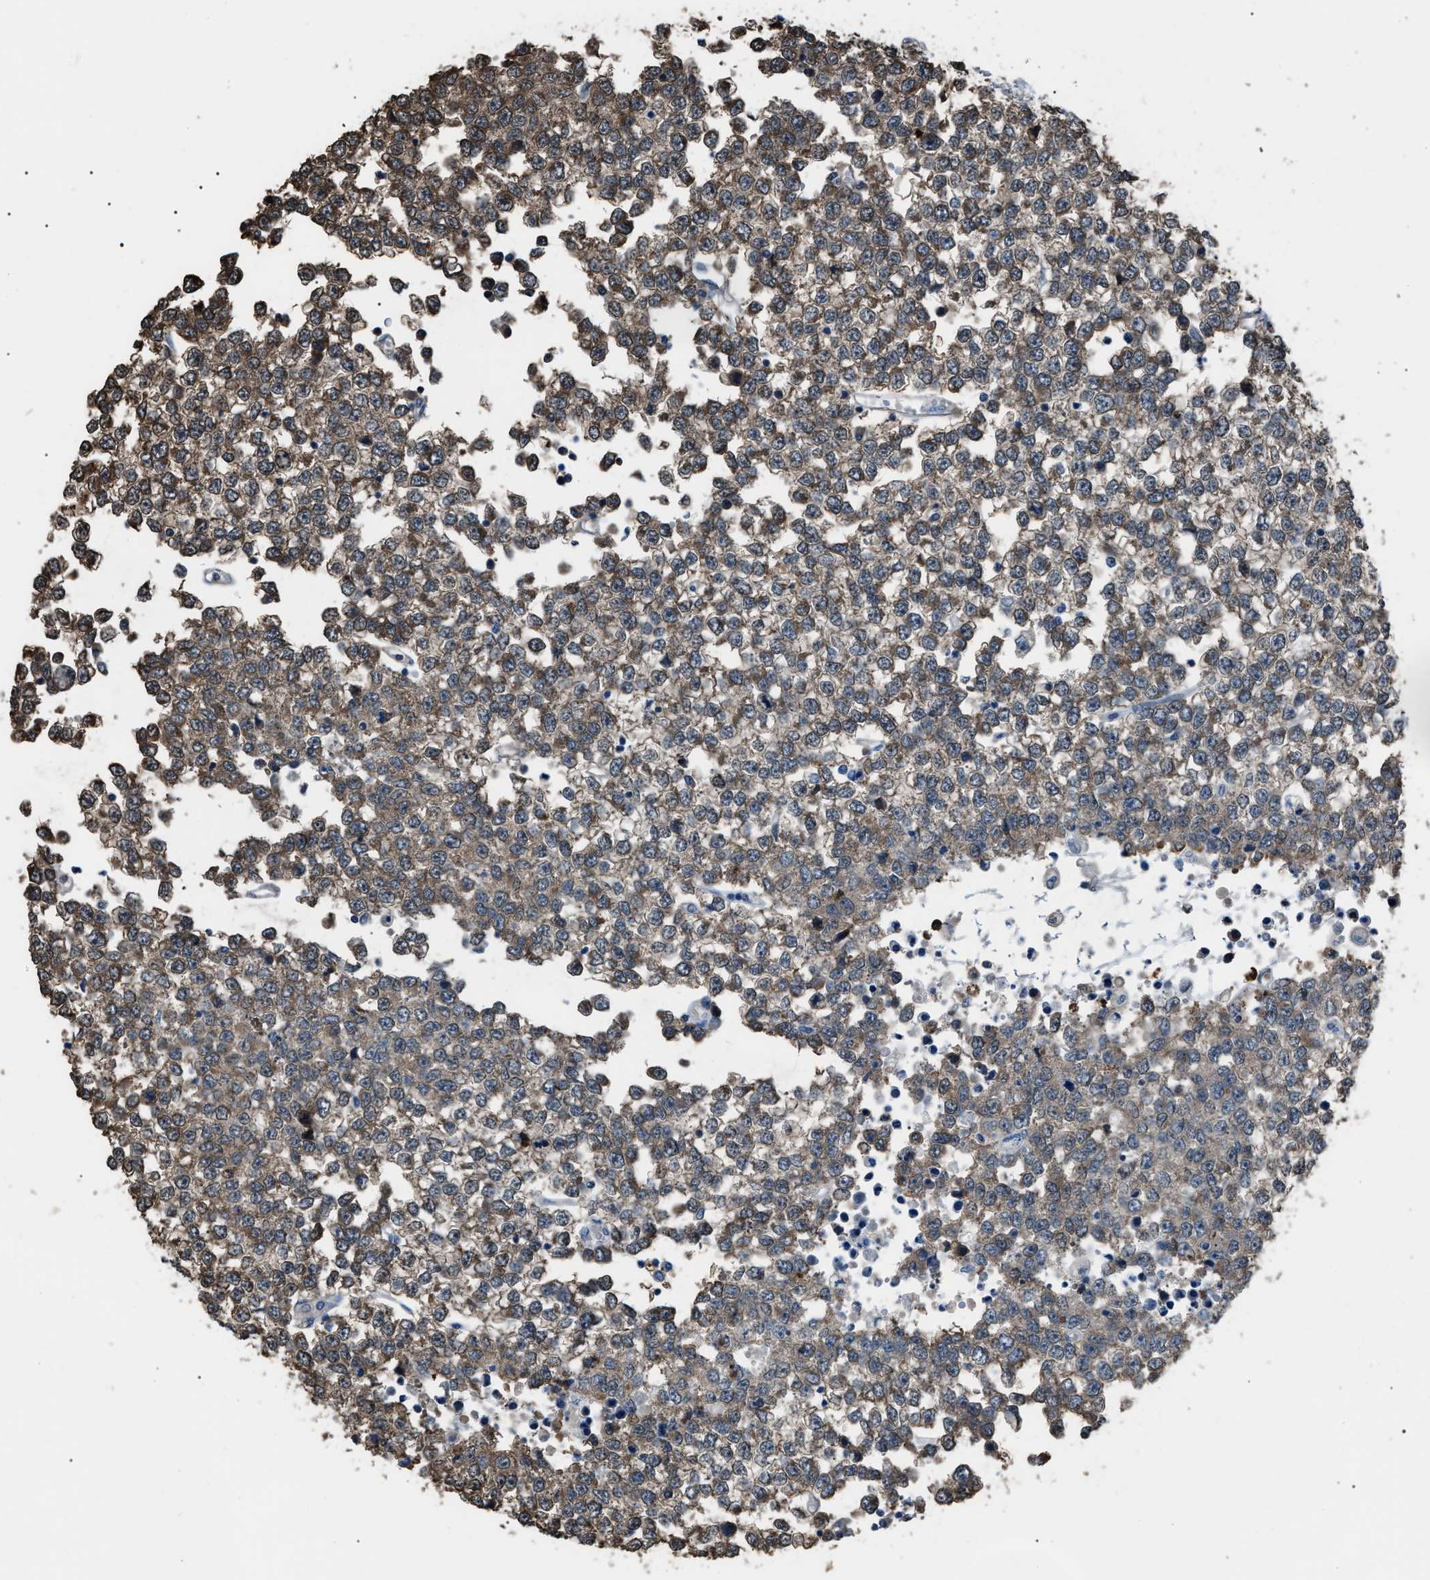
{"staining": {"intensity": "weak", "quantity": ">75%", "location": "cytoplasmic/membranous"}, "tissue": "testis cancer", "cell_type": "Tumor cells", "image_type": "cancer", "snomed": [{"axis": "morphology", "description": "Seminoma, NOS"}, {"axis": "topography", "description": "Testis"}], "caption": "Protein expression analysis of human testis cancer (seminoma) reveals weak cytoplasmic/membranous positivity in approximately >75% of tumor cells.", "gene": "PDCD5", "patient": {"sex": "male", "age": 65}}